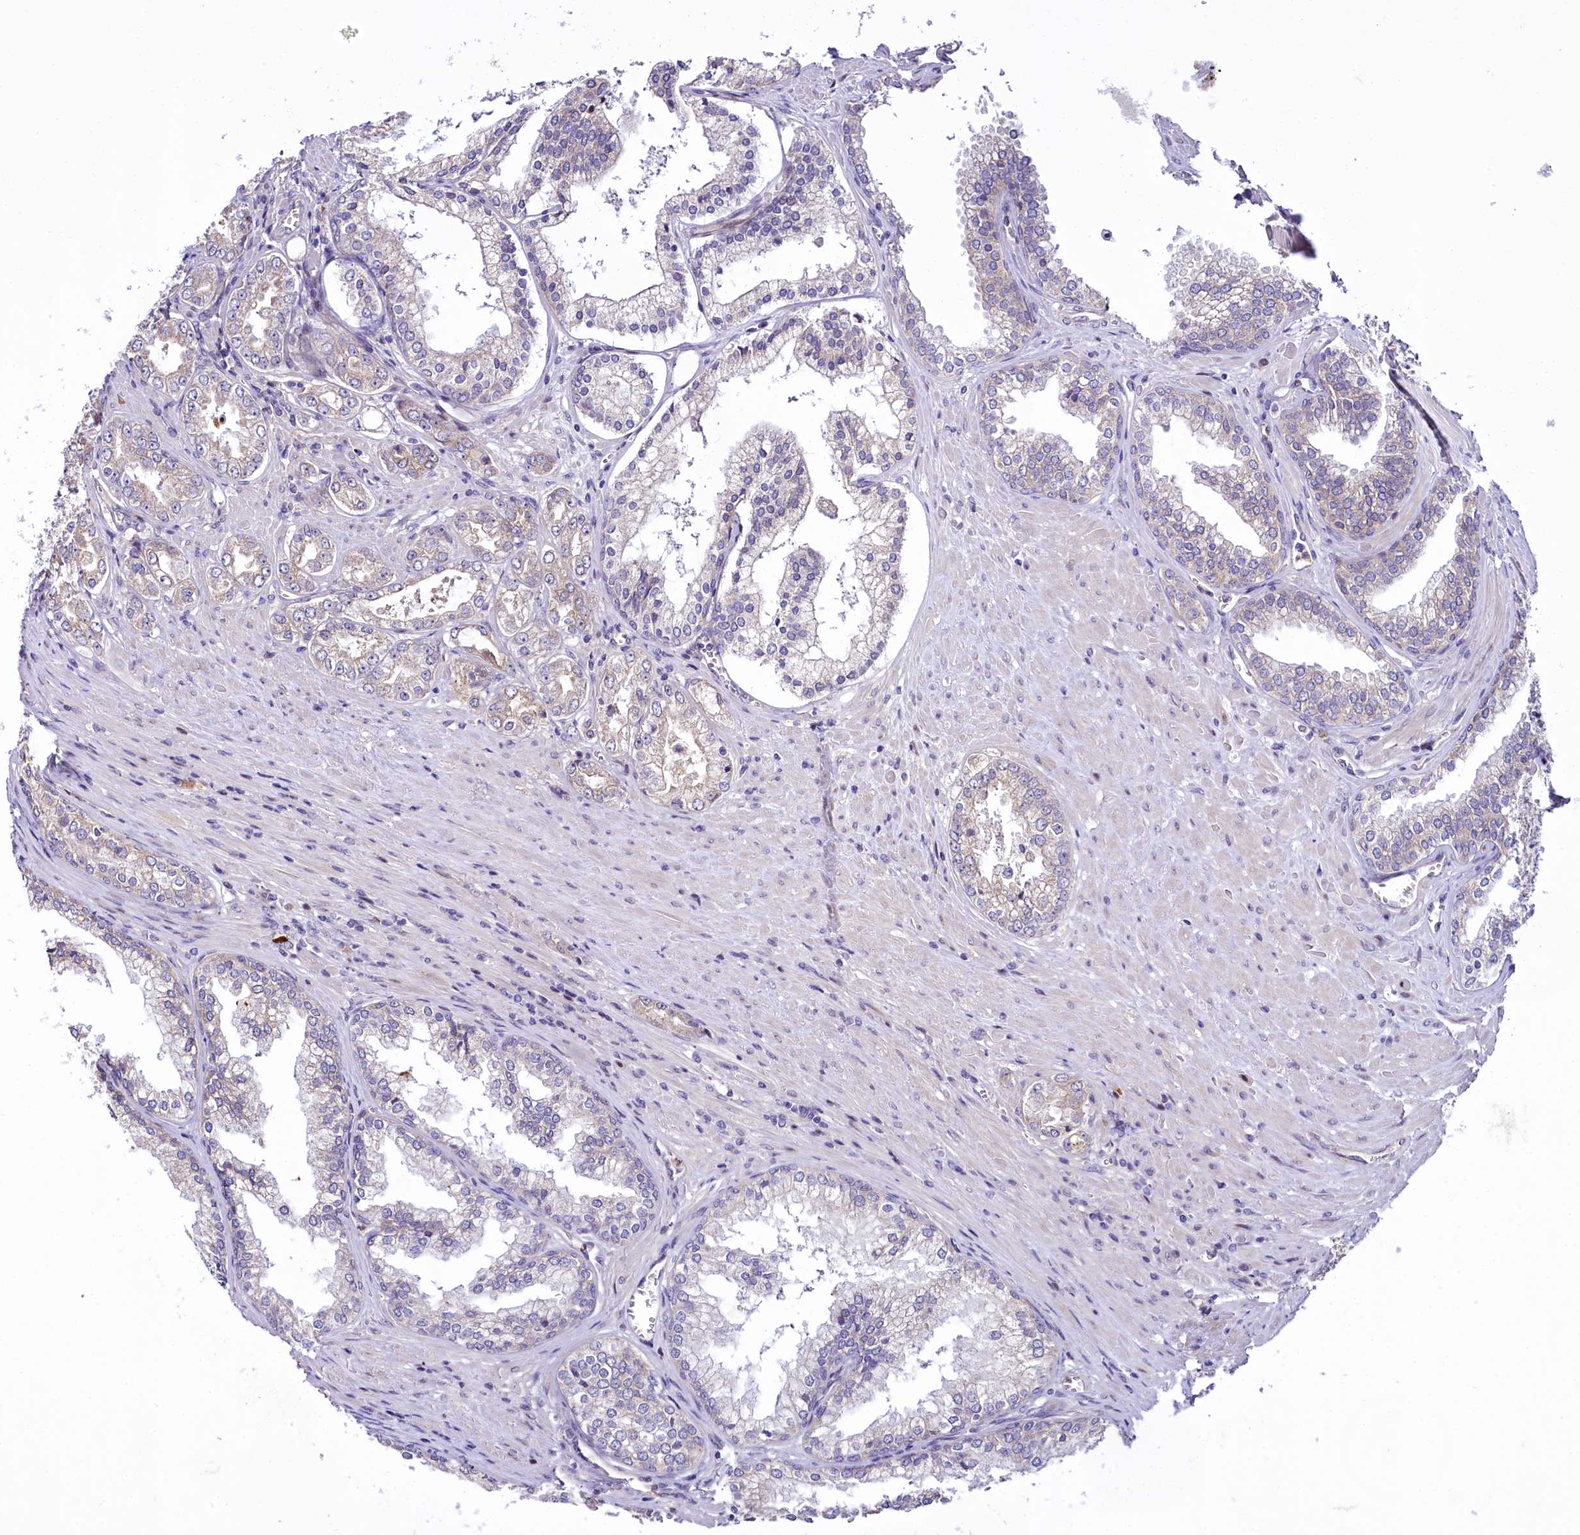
{"staining": {"intensity": "weak", "quantity": "25%-75%", "location": "cytoplasmic/membranous"}, "tissue": "prostate cancer", "cell_type": "Tumor cells", "image_type": "cancer", "snomed": [{"axis": "morphology", "description": "Adenocarcinoma, High grade"}, {"axis": "topography", "description": "Prostate"}], "caption": "Tumor cells reveal low levels of weak cytoplasmic/membranous expression in about 25%-75% of cells in prostate cancer (adenocarcinoma (high-grade)).", "gene": "ZC3H12C", "patient": {"sex": "male", "age": 72}}